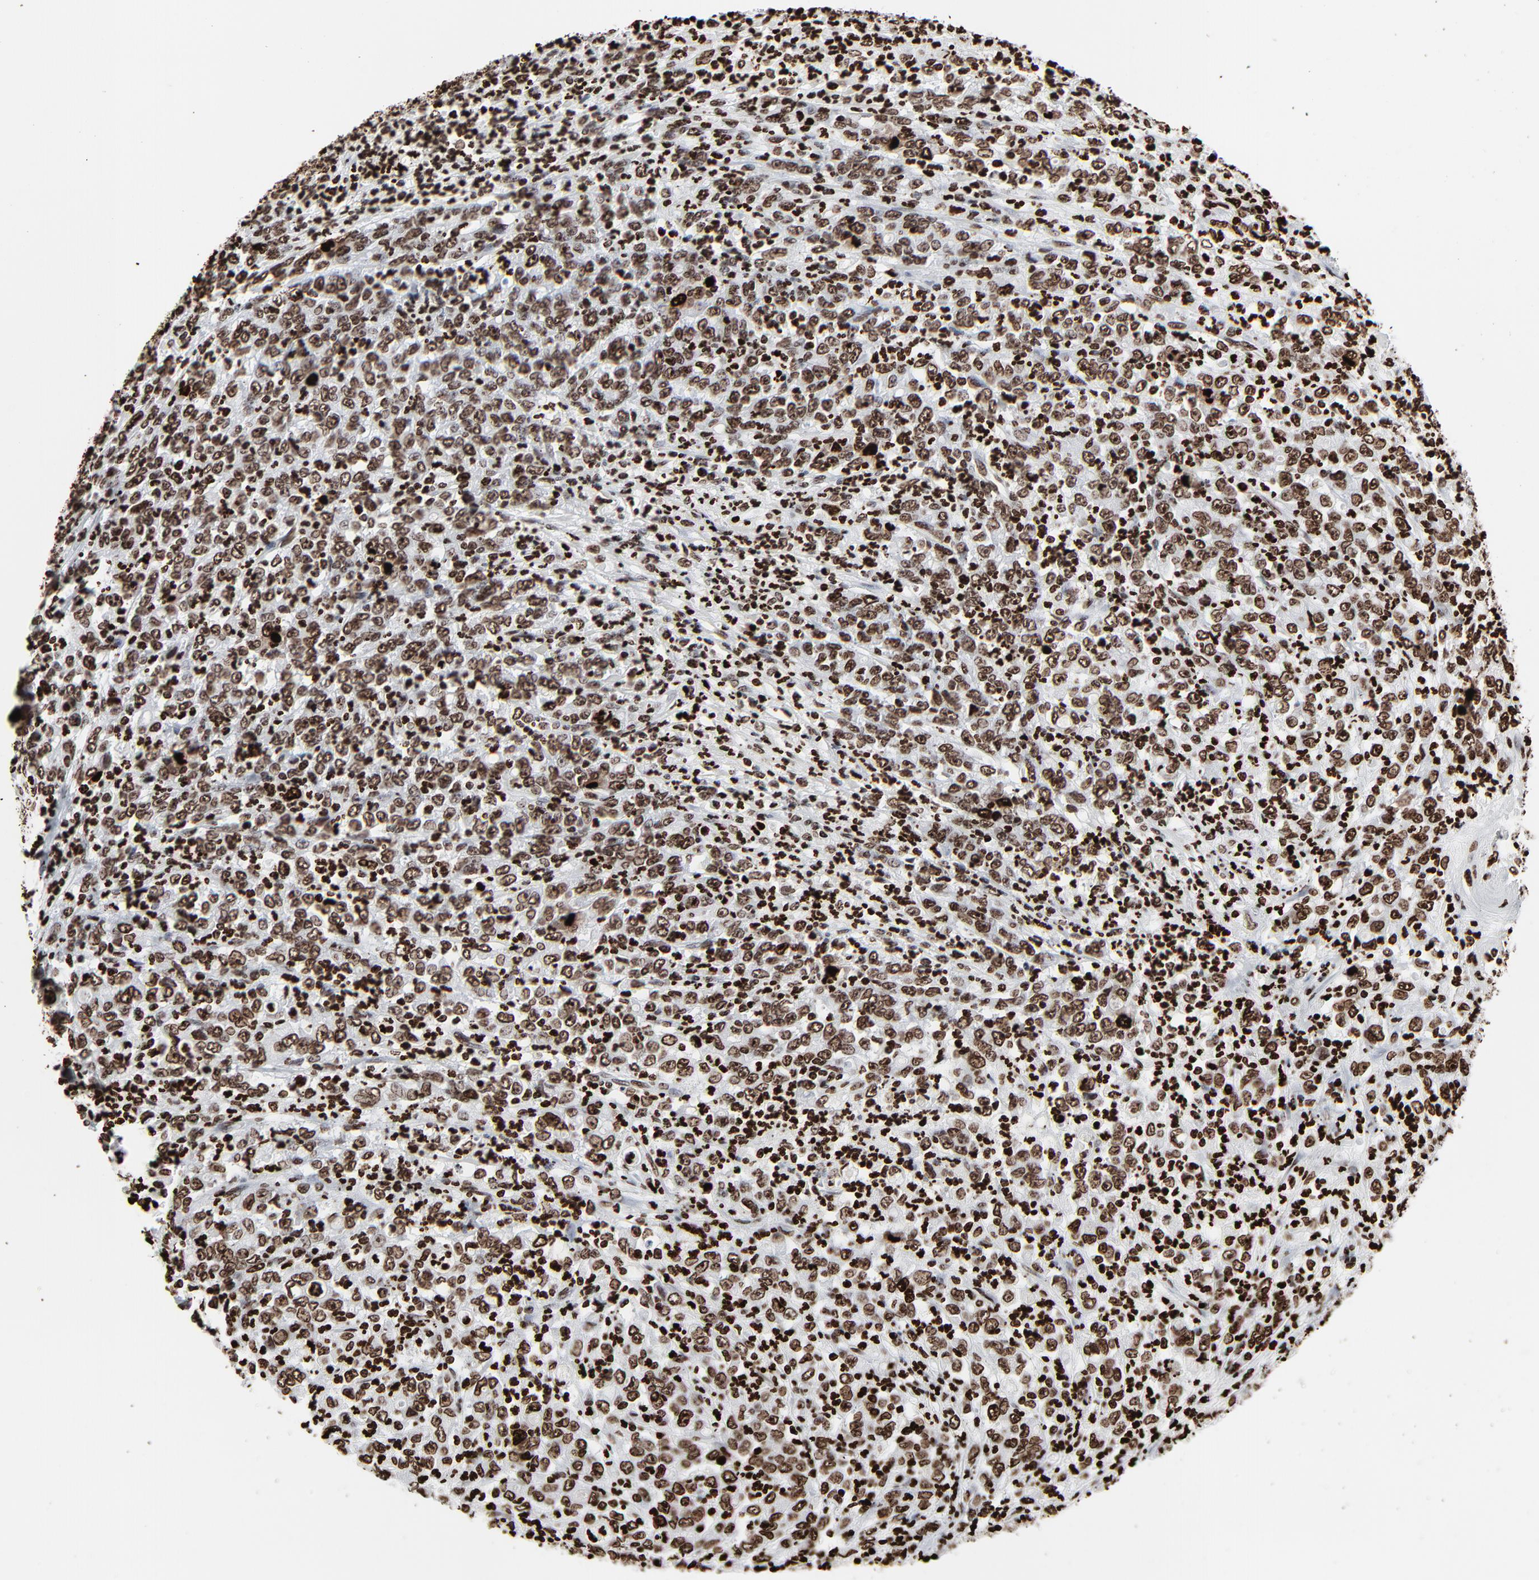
{"staining": {"intensity": "strong", "quantity": ">75%", "location": "nuclear"}, "tissue": "stomach cancer", "cell_type": "Tumor cells", "image_type": "cancer", "snomed": [{"axis": "morphology", "description": "Adenocarcinoma, NOS"}, {"axis": "topography", "description": "Stomach, lower"}], "caption": "High-power microscopy captured an IHC photomicrograph of stomach cancer (adenocarcinoma), revealing strong nuclear staining in approximately >75% of tumor cells.", "gene": "H3-4", "patient": {"sex": "female", "age": 71}}